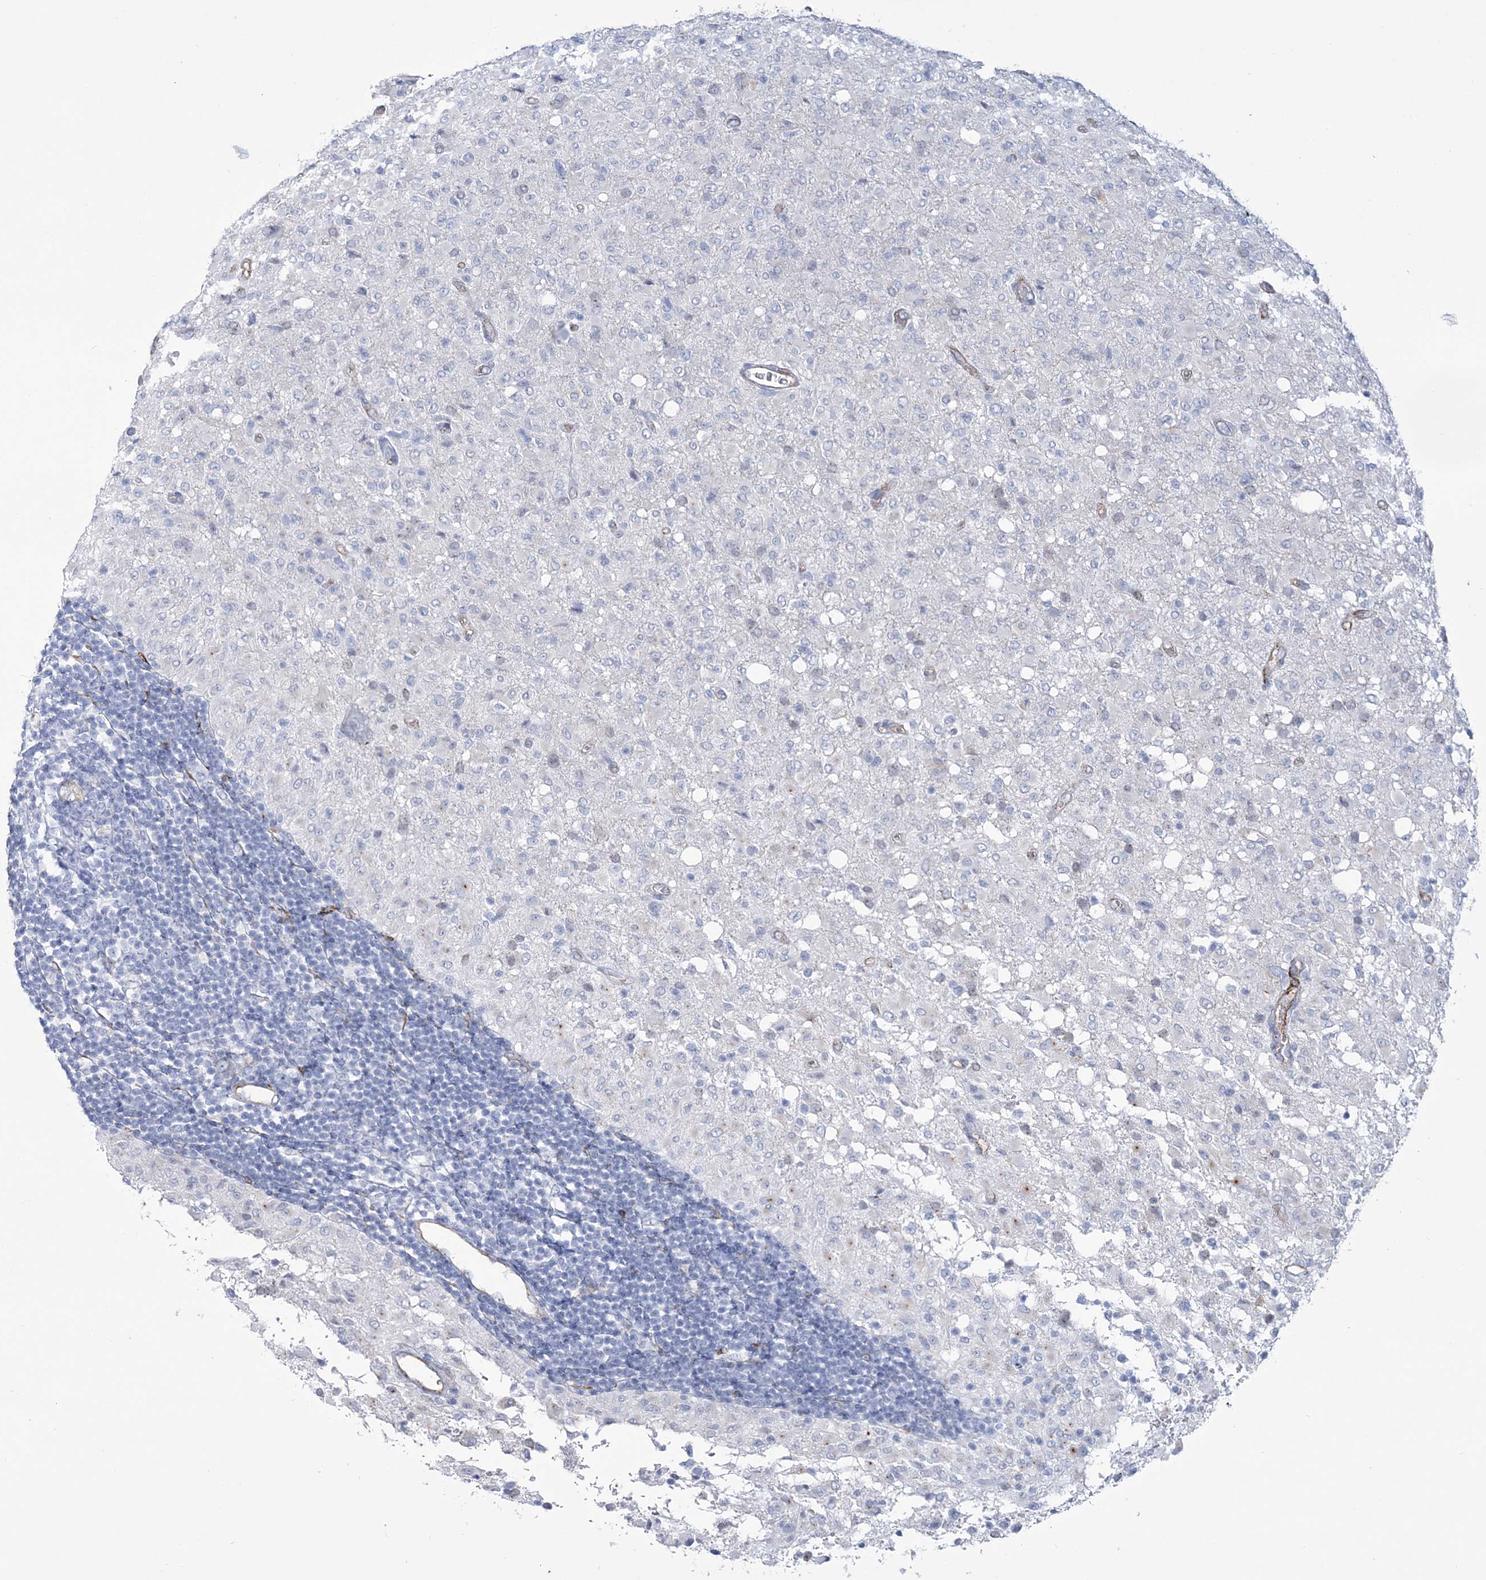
{"staining": {"intensity": "negative", "quantity": "none", "location": "none"}, "tissue": "glioma", "cell_type": "Tumor cells", "image_type": "cancer", "snomed": [{"axis": "morphology", "description": "Glioma, malignant, High grade"}, {"axis": "topography", "description": "Brain"}], "caption": "Protein analysis of malignant glioma (high-grade) demonstrates no significant expression in tumor cells.", "gene": "RAB11FIP5", "patient": {"sex": "female", "age": 57}}